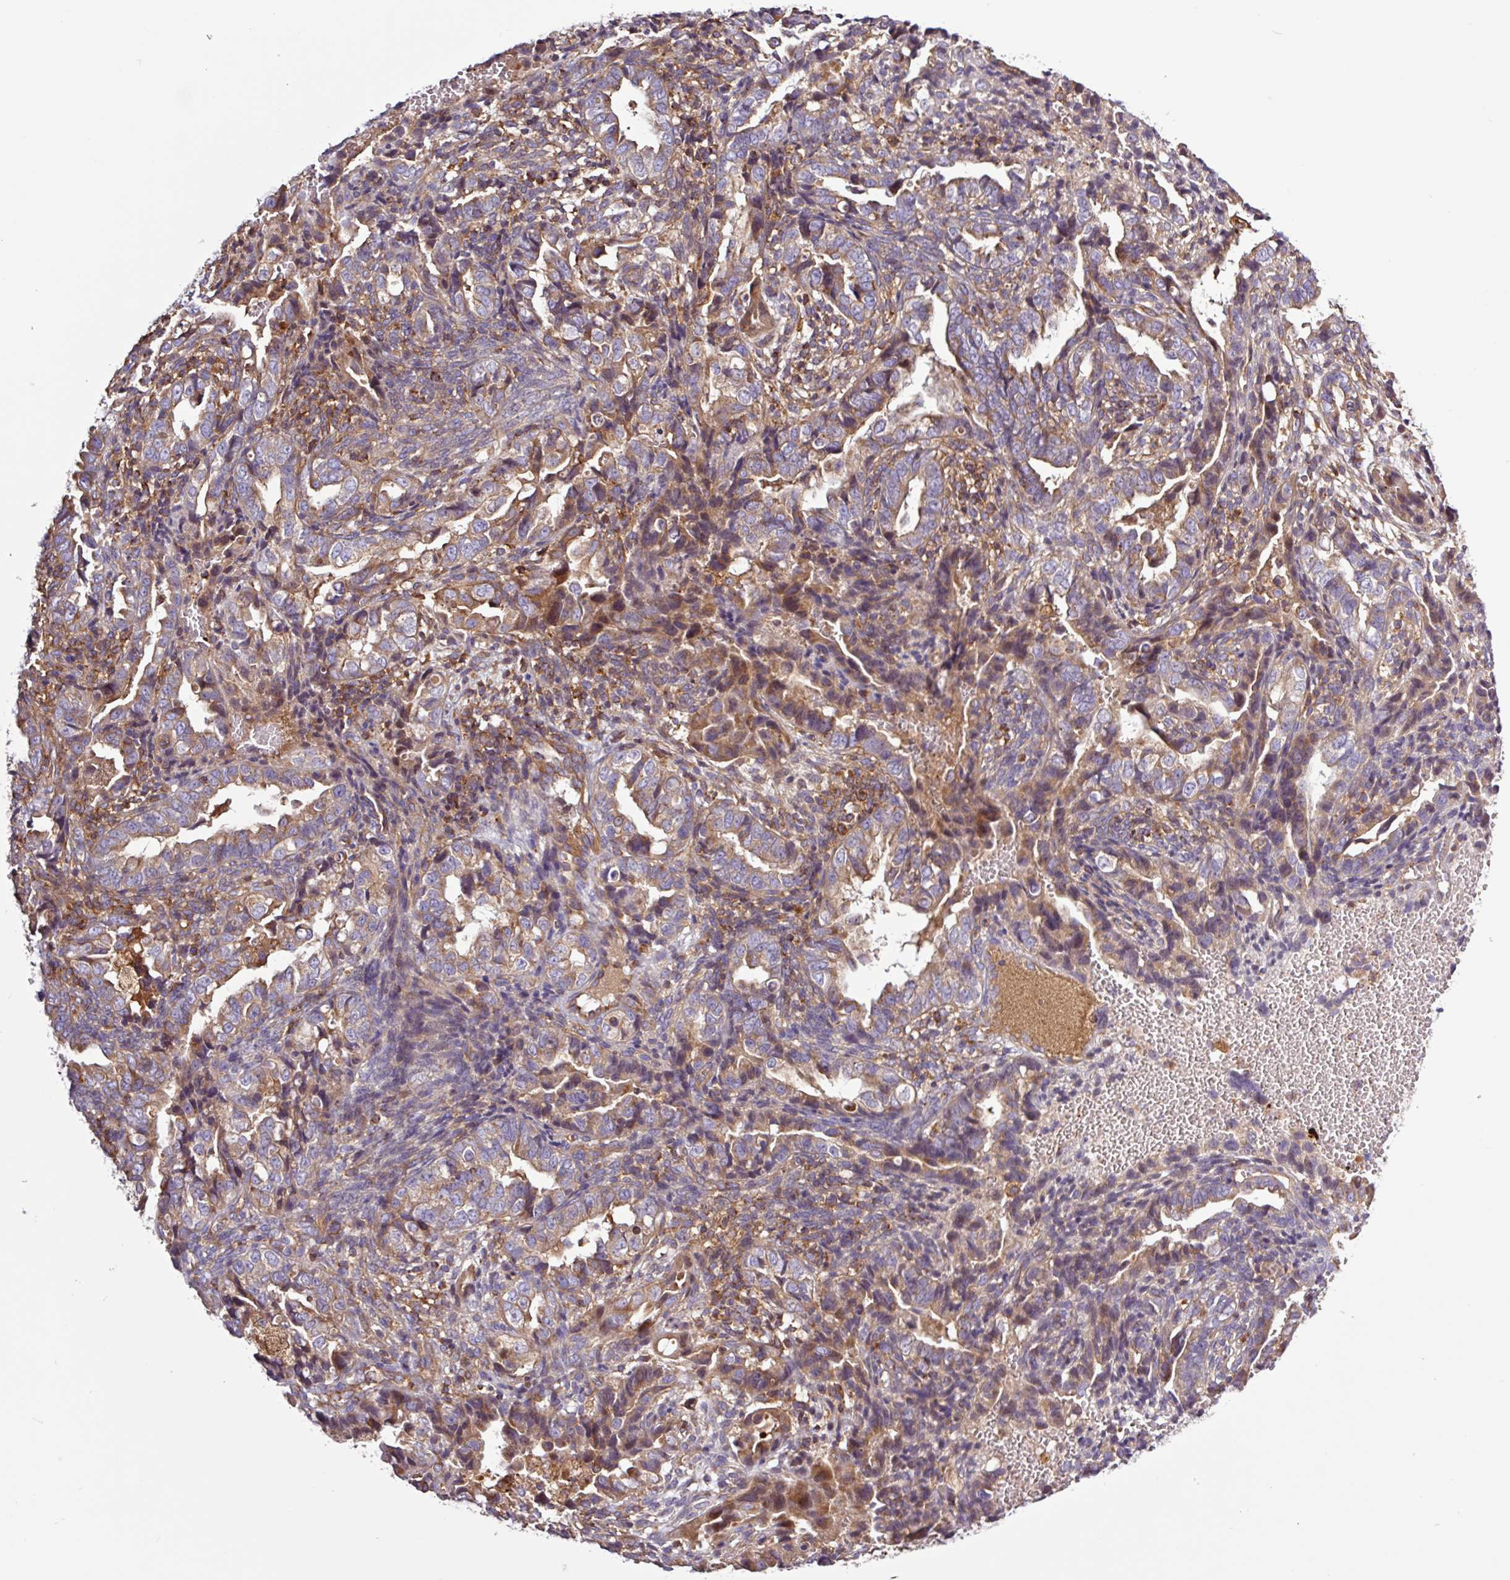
{"staining": {"intensity": "moderate", "quantity": ">75%", "location": "cytoplasmic/membranous"}, "tissue": "endometrial cancer", "cell_type": "Tumor cells", "image_type": "cancer", "snomed": [{"axis": "morphology", "description": "Adenocarcinoma, NOS"}, {"axis": "topography", "description": "Endometrium"}], "caption": "This image displays immunohistochemistry staining of human endometrial cancer, with medium moderate cytoplasmic/membranous positivity in approximately >75% of tumor cells.", "gene": "ACTR3", "patient": {"sex": "female", "age": 57}}